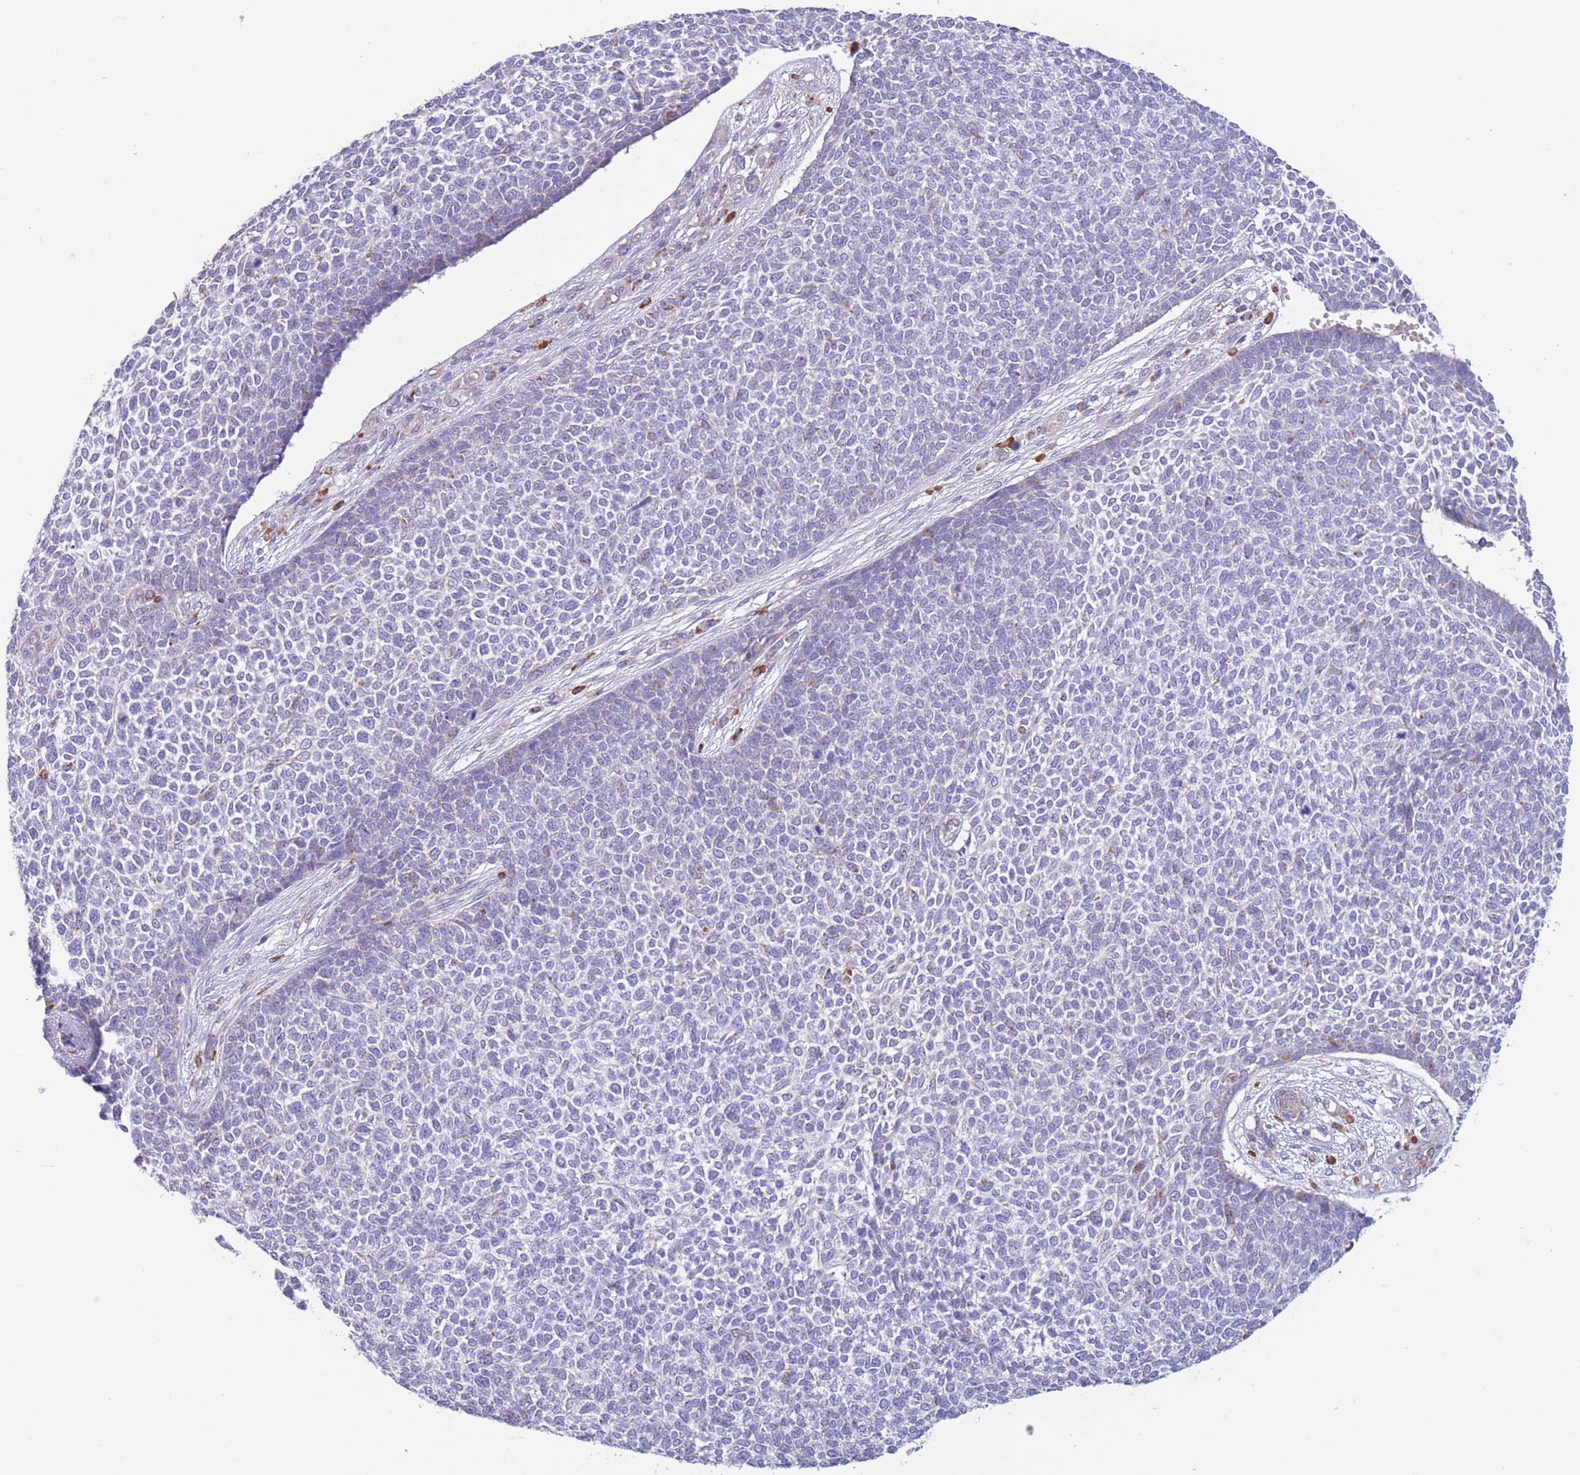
{"staining": {"intensity": "negative", "quantity": "none", "location": "none"}, "tissue": "skin cancer", "cell_type": "Tumor cells", "image_type": "cancer", "snomed": [{"axis": "morphology", "description": "Basal cell carcinoma"}, {"axis": "topography", "description": "Skin"}], "caption": "A micrograph of basal cell carcinoma (skin) stained for a protein exhibits no brown staining in tumor cells.", "gene": "PDHA1", "patient": {"sex": "female", "age": 84}}